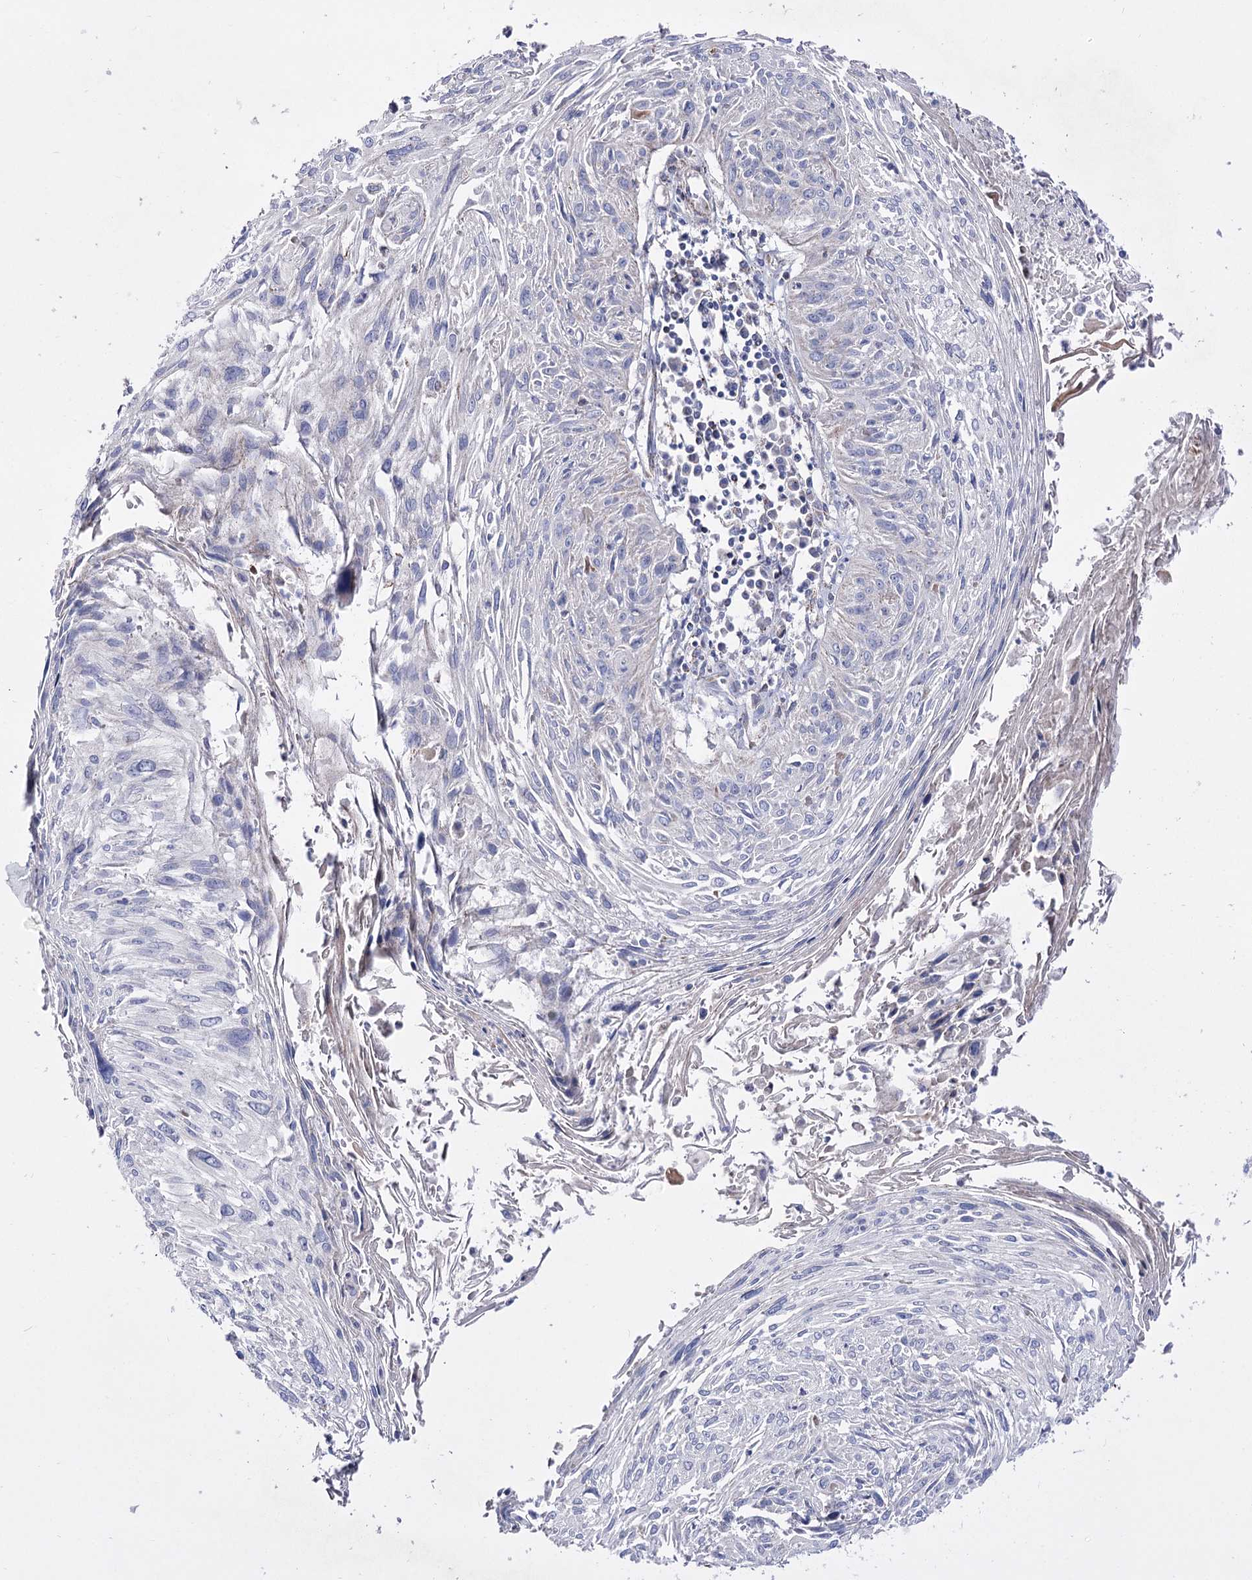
{"staining": {"intensity": "negative", "quantity": "none", "location": "none"}, "tissue": "cervical cancer", "cell_type": "Tumor cells", "image_type": "cancer", "snomed": [{"axis": "morphology", "description": "Squamous cell carcinoma, NOS"}, {"axis": "topography", "description": "Cervix"}], "caption": "A histopathology image of cervical cancer (squamous cell carcinoma) stained for a protein reveals no brown staining in tumor cells.", "gene": "OSBPL5", "patient": {"sex": "female", "age": 51}}